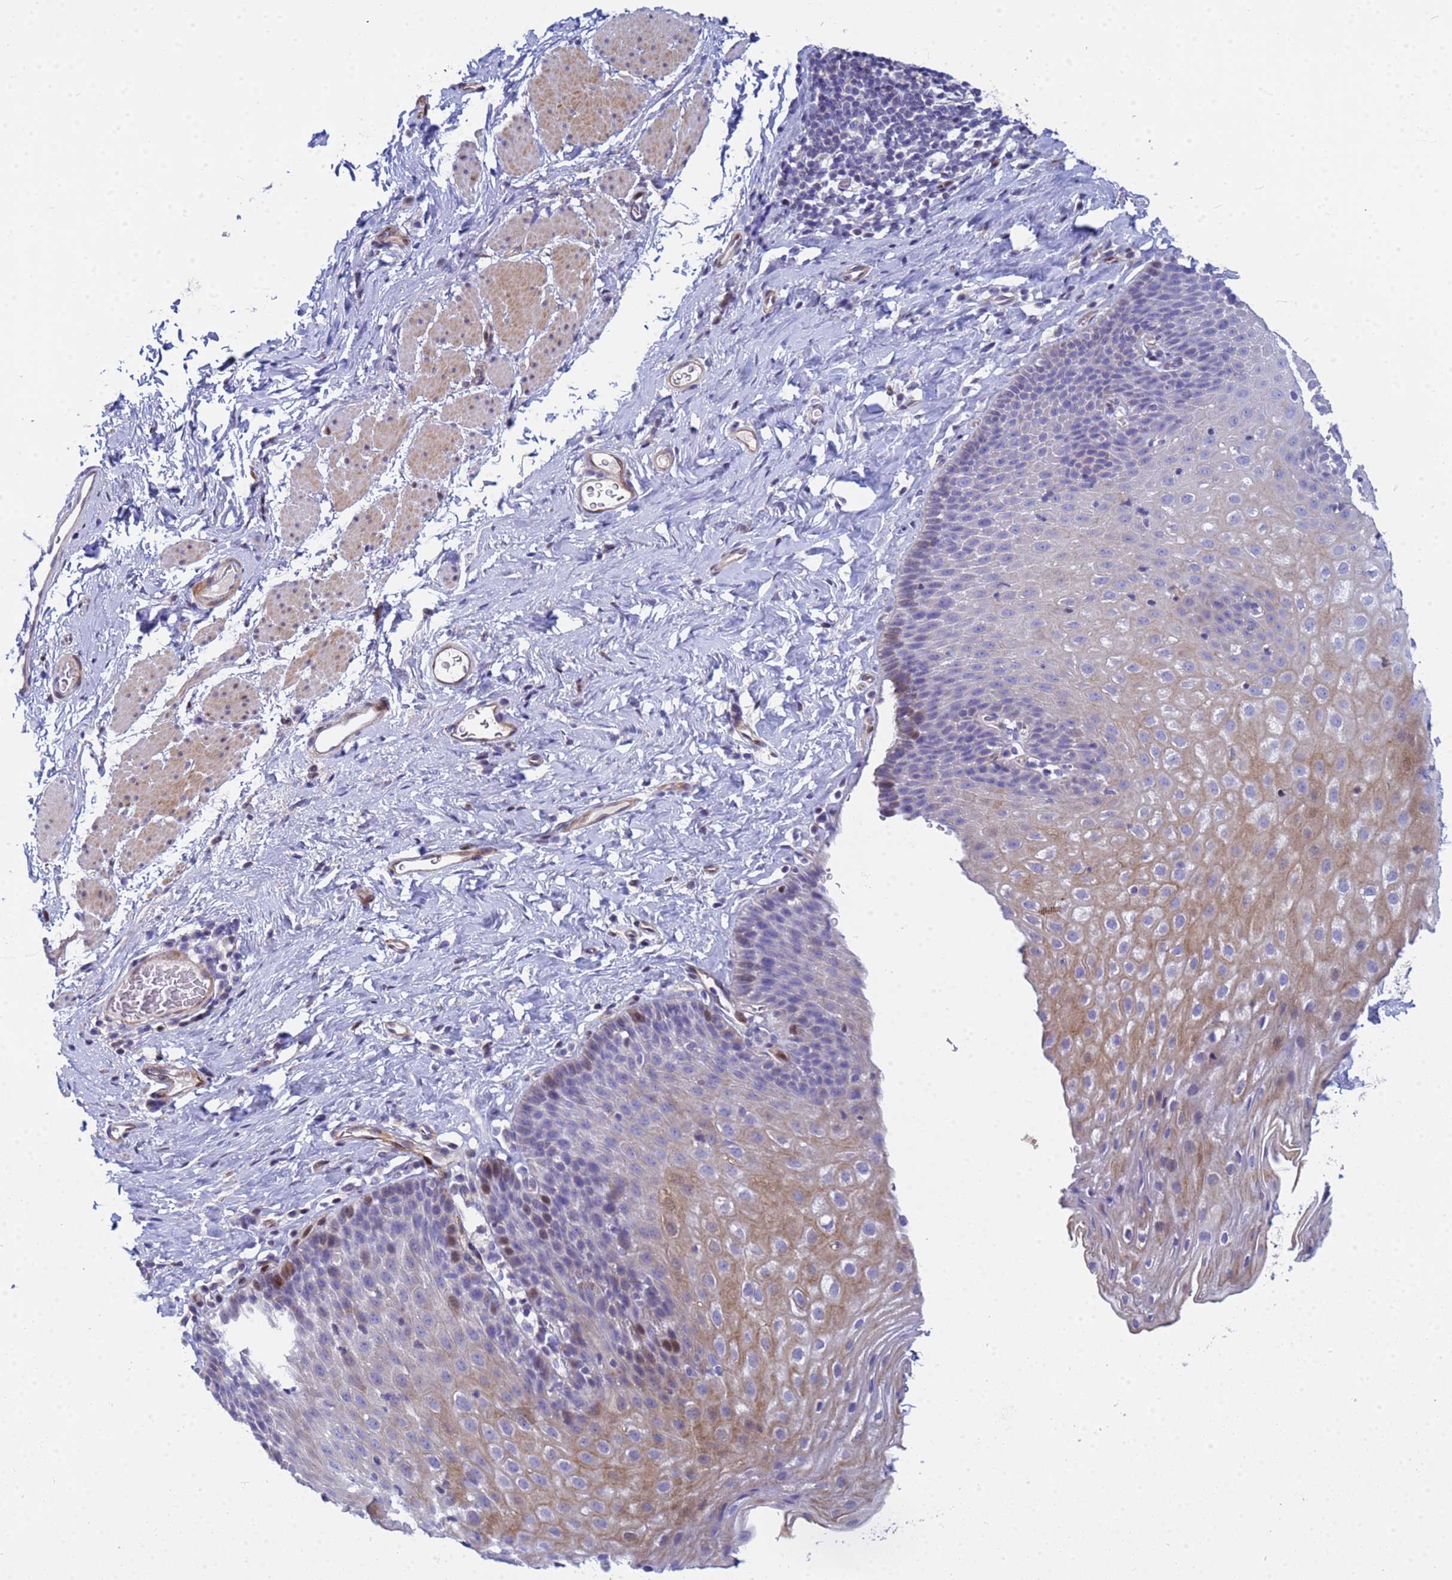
{"staining": {"intensity": "moderate", "quantity": "25%-75%", "location": "cytoplasmic/membranous,nuclear"}, "tissue": "esophagus", "cell_type": "Squamous epithelial cells", "image_type": "normal", "snomed": [{"axis": "morphology", "description": "Normal tissue, NOS"}, {"axis": "topography", "description": "Esophagus"}], "caption": "Moderate cytoplasmic/membranous,nuclear staining for a protein is seen in about 25%-75% of squamous epithelial cells of normal esophagus using immunohistochemistry (IHC).", "gene": "PPP6R1", "patient": {"sex": "female", "age": 61}}